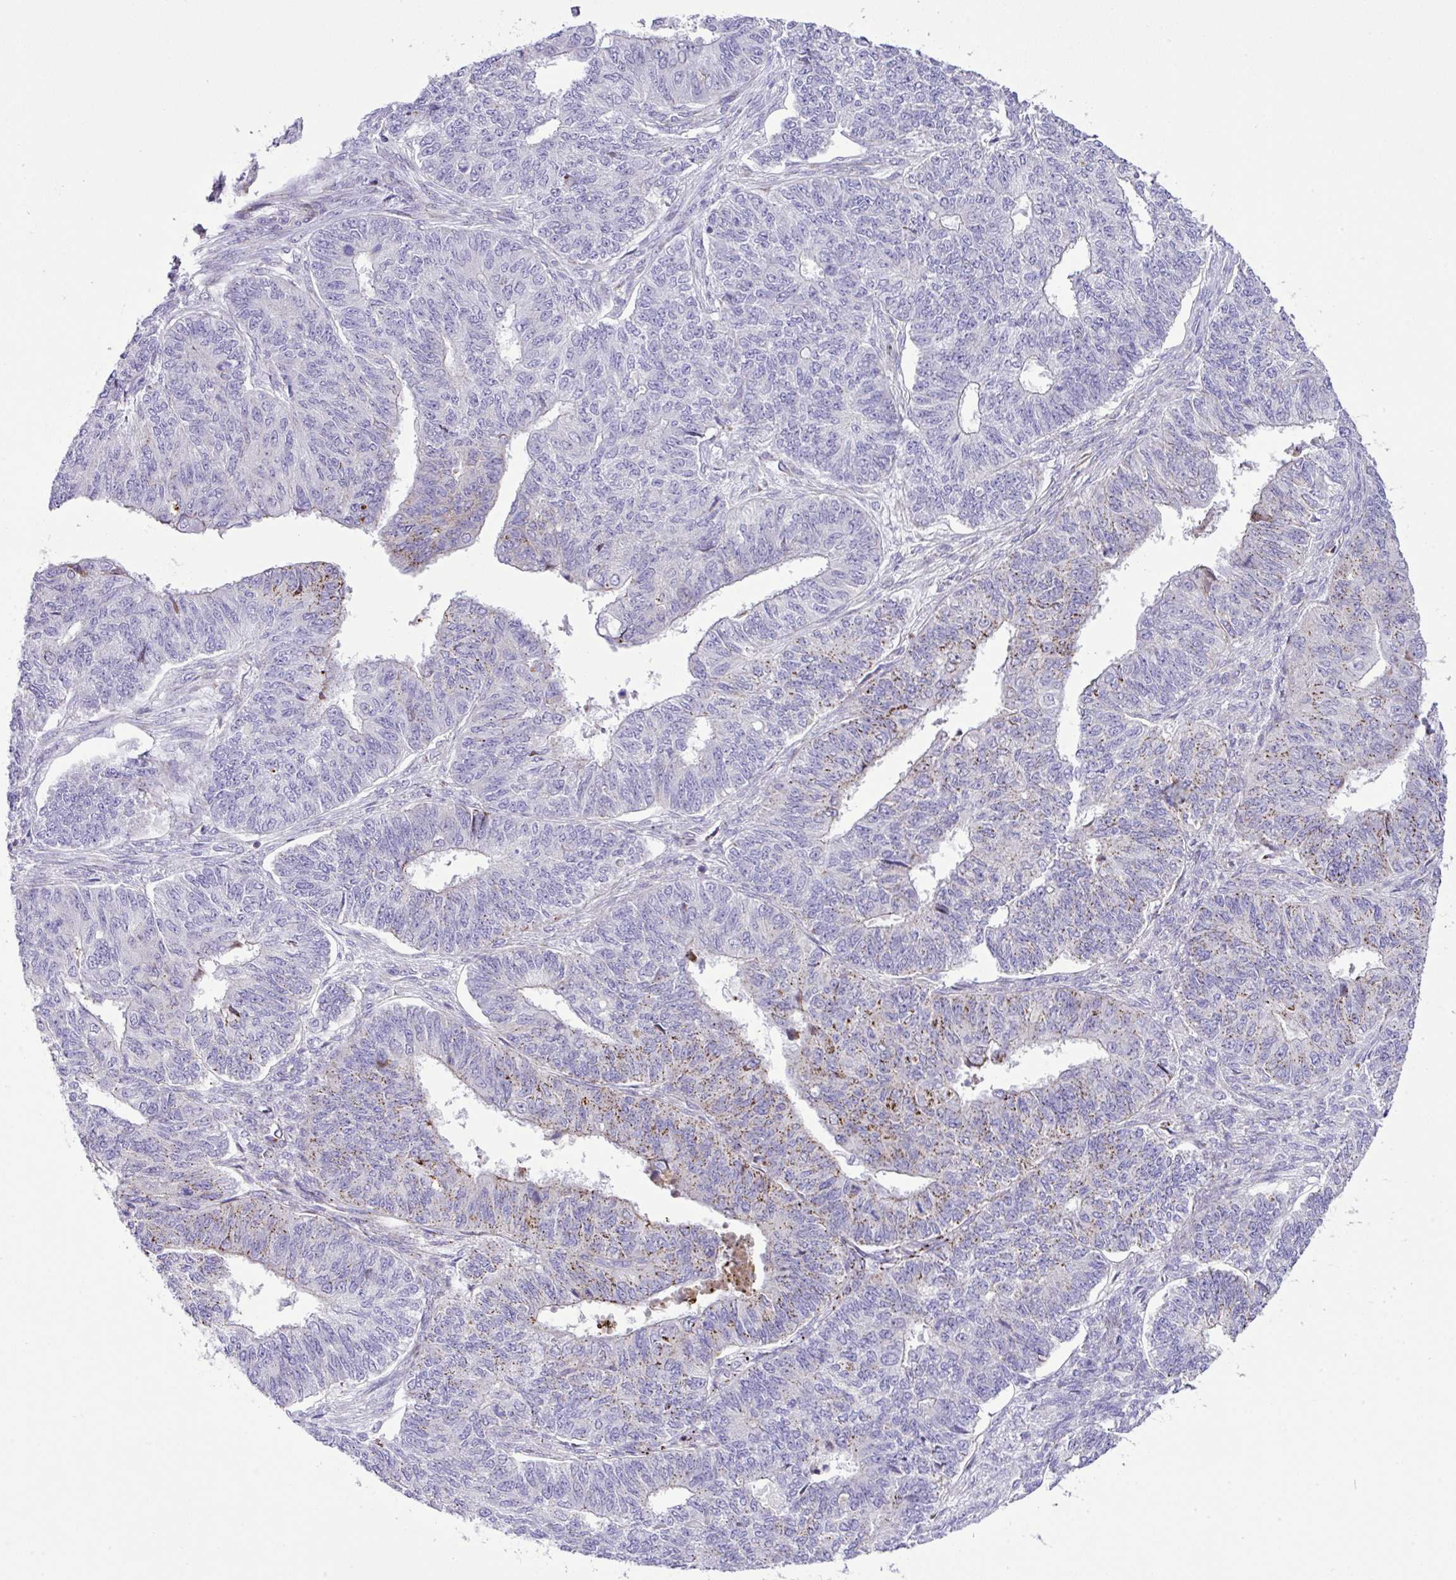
{"staining": {"intensity": "moderate", "quantity": "<25%", "location": "cytoplasmic/membranous"}, "tissue": "endometrial cancer", "cell_type": "Tumor cells", "image_type": "cancer", "snomed": [{"axis": "morphology", "description": "Adenocarcinoma, NOS"}, {"axis": "topography", "description": "Endometrium"}], "caption": "Immunohistochemistry histopathology image of endometrial adenocarcinoma stained for a protein (brown), which demonstrates low levels of moderate cytoplasmic/membranous expression in approximately <25% of tumor cells.", "gene": "RCAN2", "patient": {"sex": "female", "age": 32}}